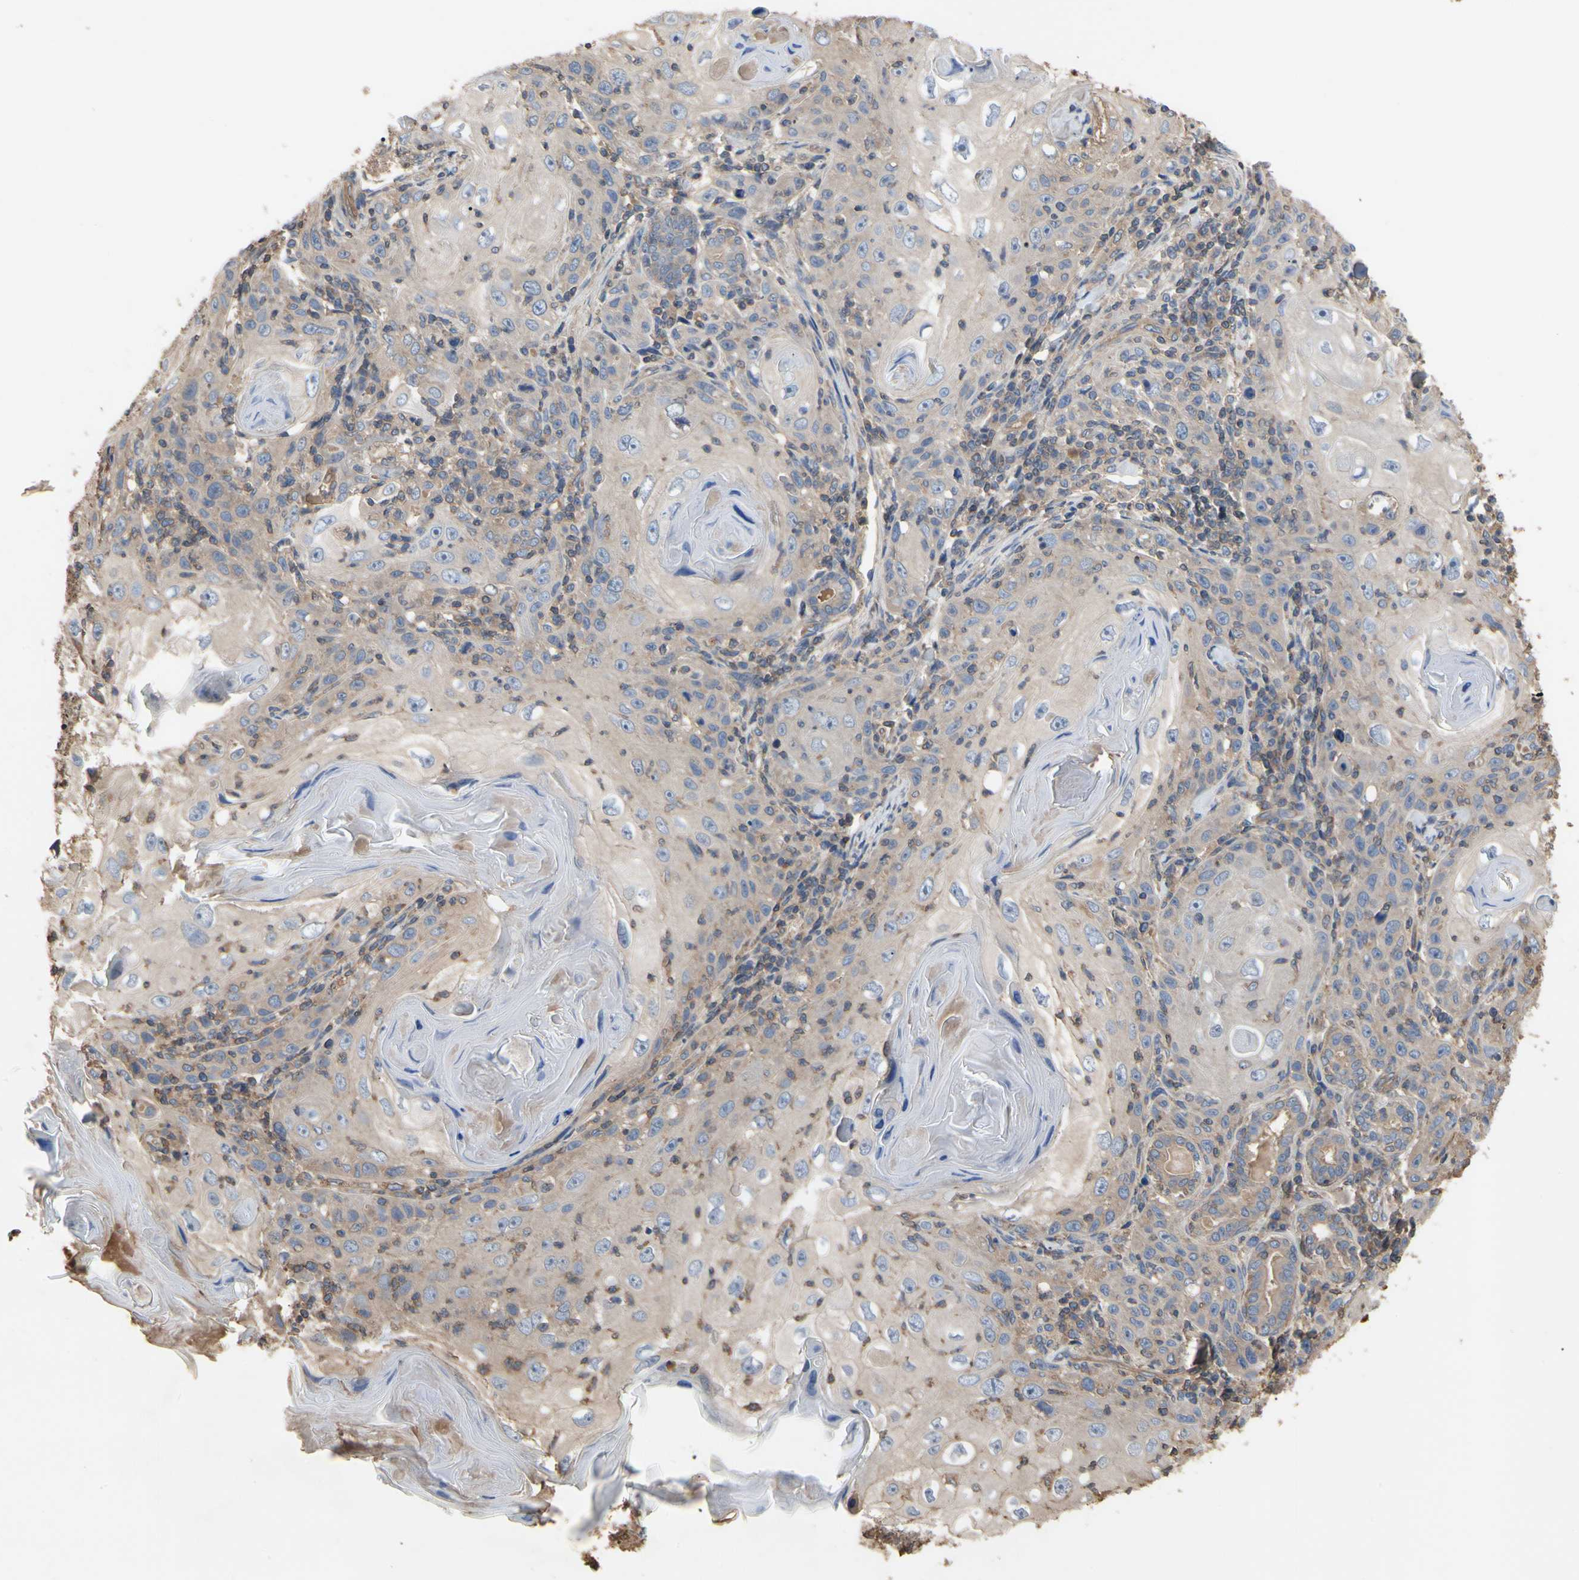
{"staining": {"intensity": "weak", "quantity": ">75%", "location": "cytoplasmic/membranous"}, "tissue": "skin cancer", "cell_type": "Tumor cells", "image_type": "cancer", "snomed": [{"axis": "morphology", "description": "Squamous cell carcinoma, NOS"}, {"axis": "topography", "description": "Skin"}], "caption": "An image showing weak cytoplasmic/membranous expression in about >75% of tumor cells in skin cancer (squamous cell carcinoma), as visualized by brown immunohistochemical staining.", "gene": "PDZK1", "patient": {"sex": "female", "age": 88}}